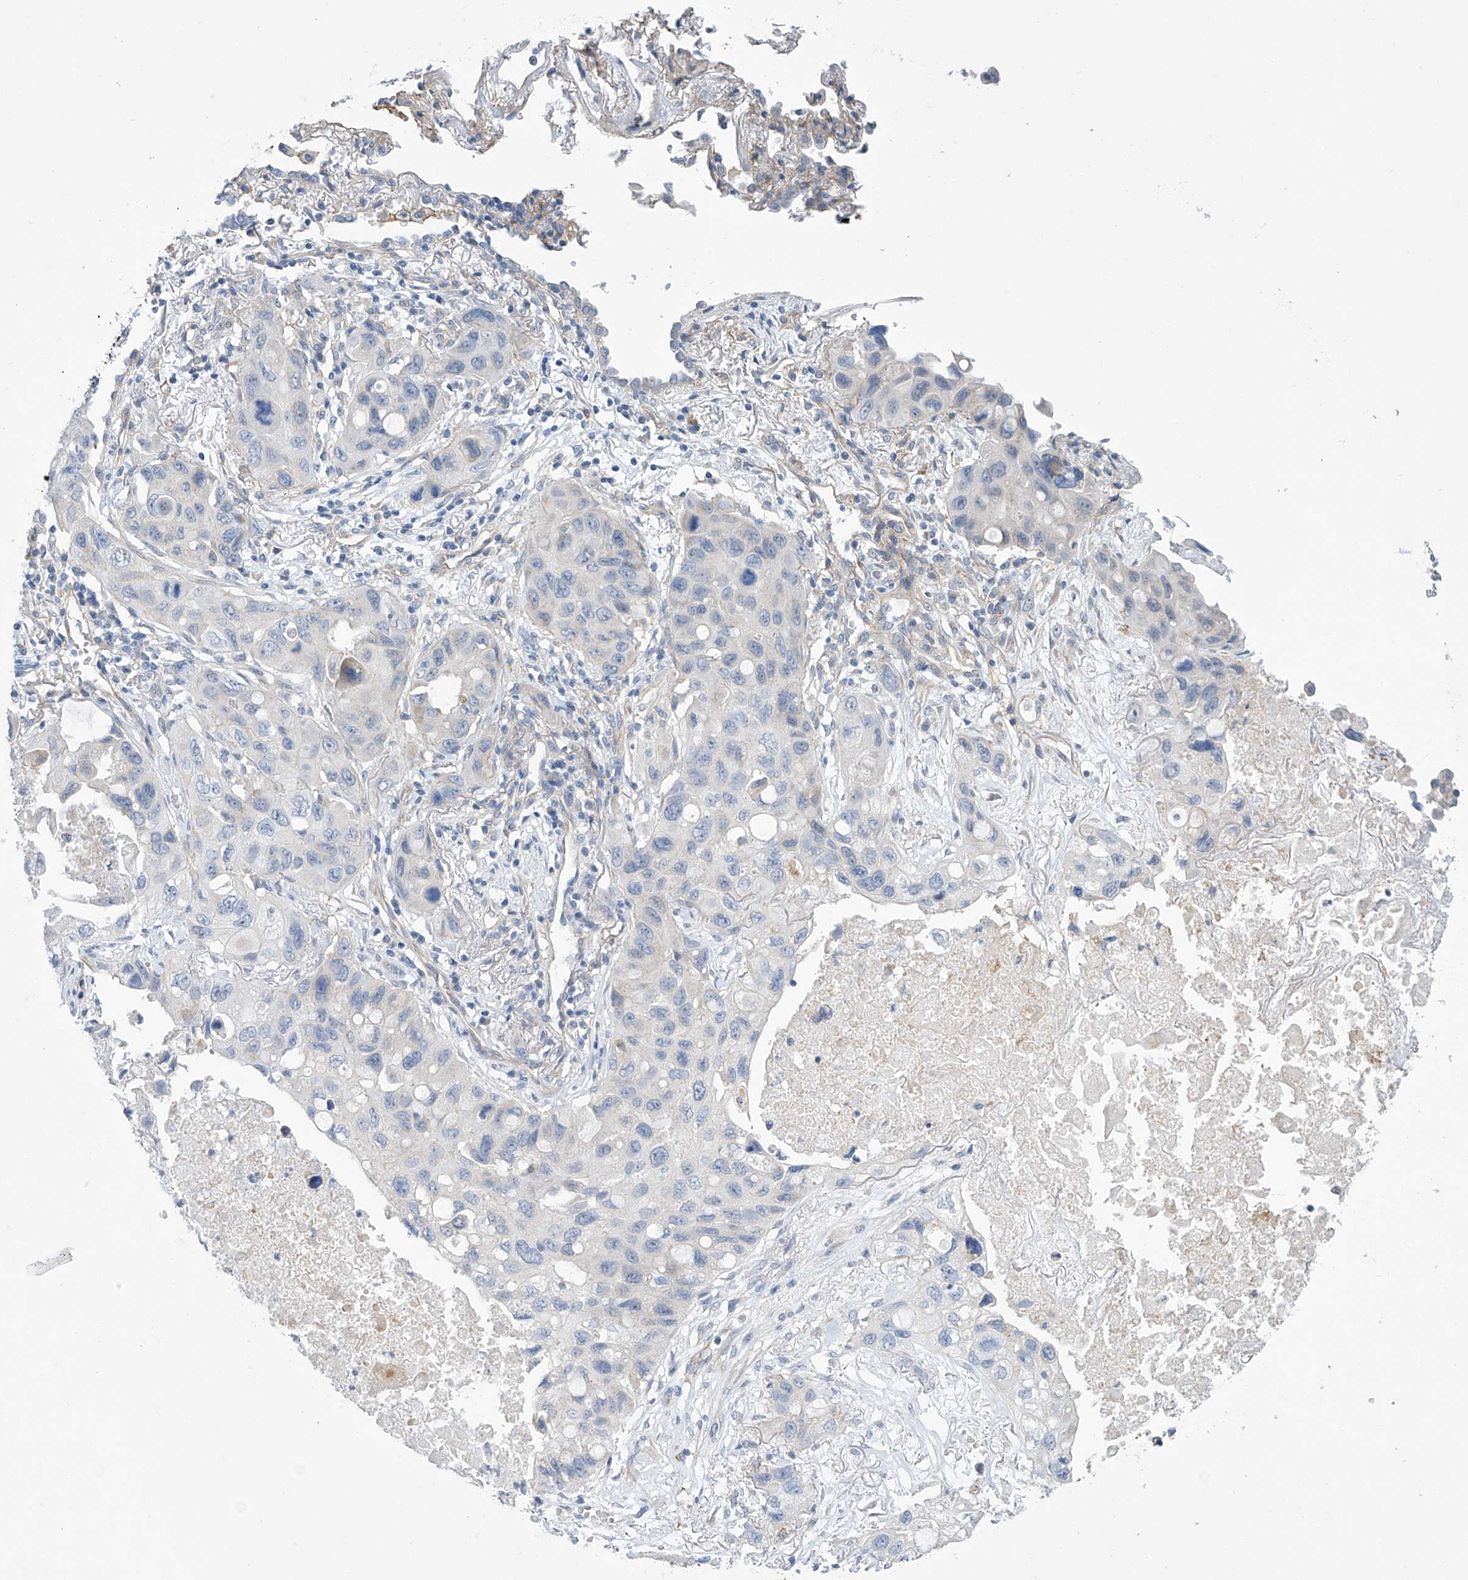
{"staining": {"intensity": "negative", "quantity": "none", "location": "none"}, "tissue": "lung cancer", "cell_type": "Tumor cells", "image_type": "cancer", "snomed": [{"axis": "morphology", "description": "Squamous cell carcinoma, NOS"}, {"axis": "topography", "description": "Lung"}], "caption": "The micrograph demonstrates no staining of tumor cells in lung cancer (squamous cell carcinoma).", "gene": "ABHD13", "patient": {"sex": "female", "age": 73}}